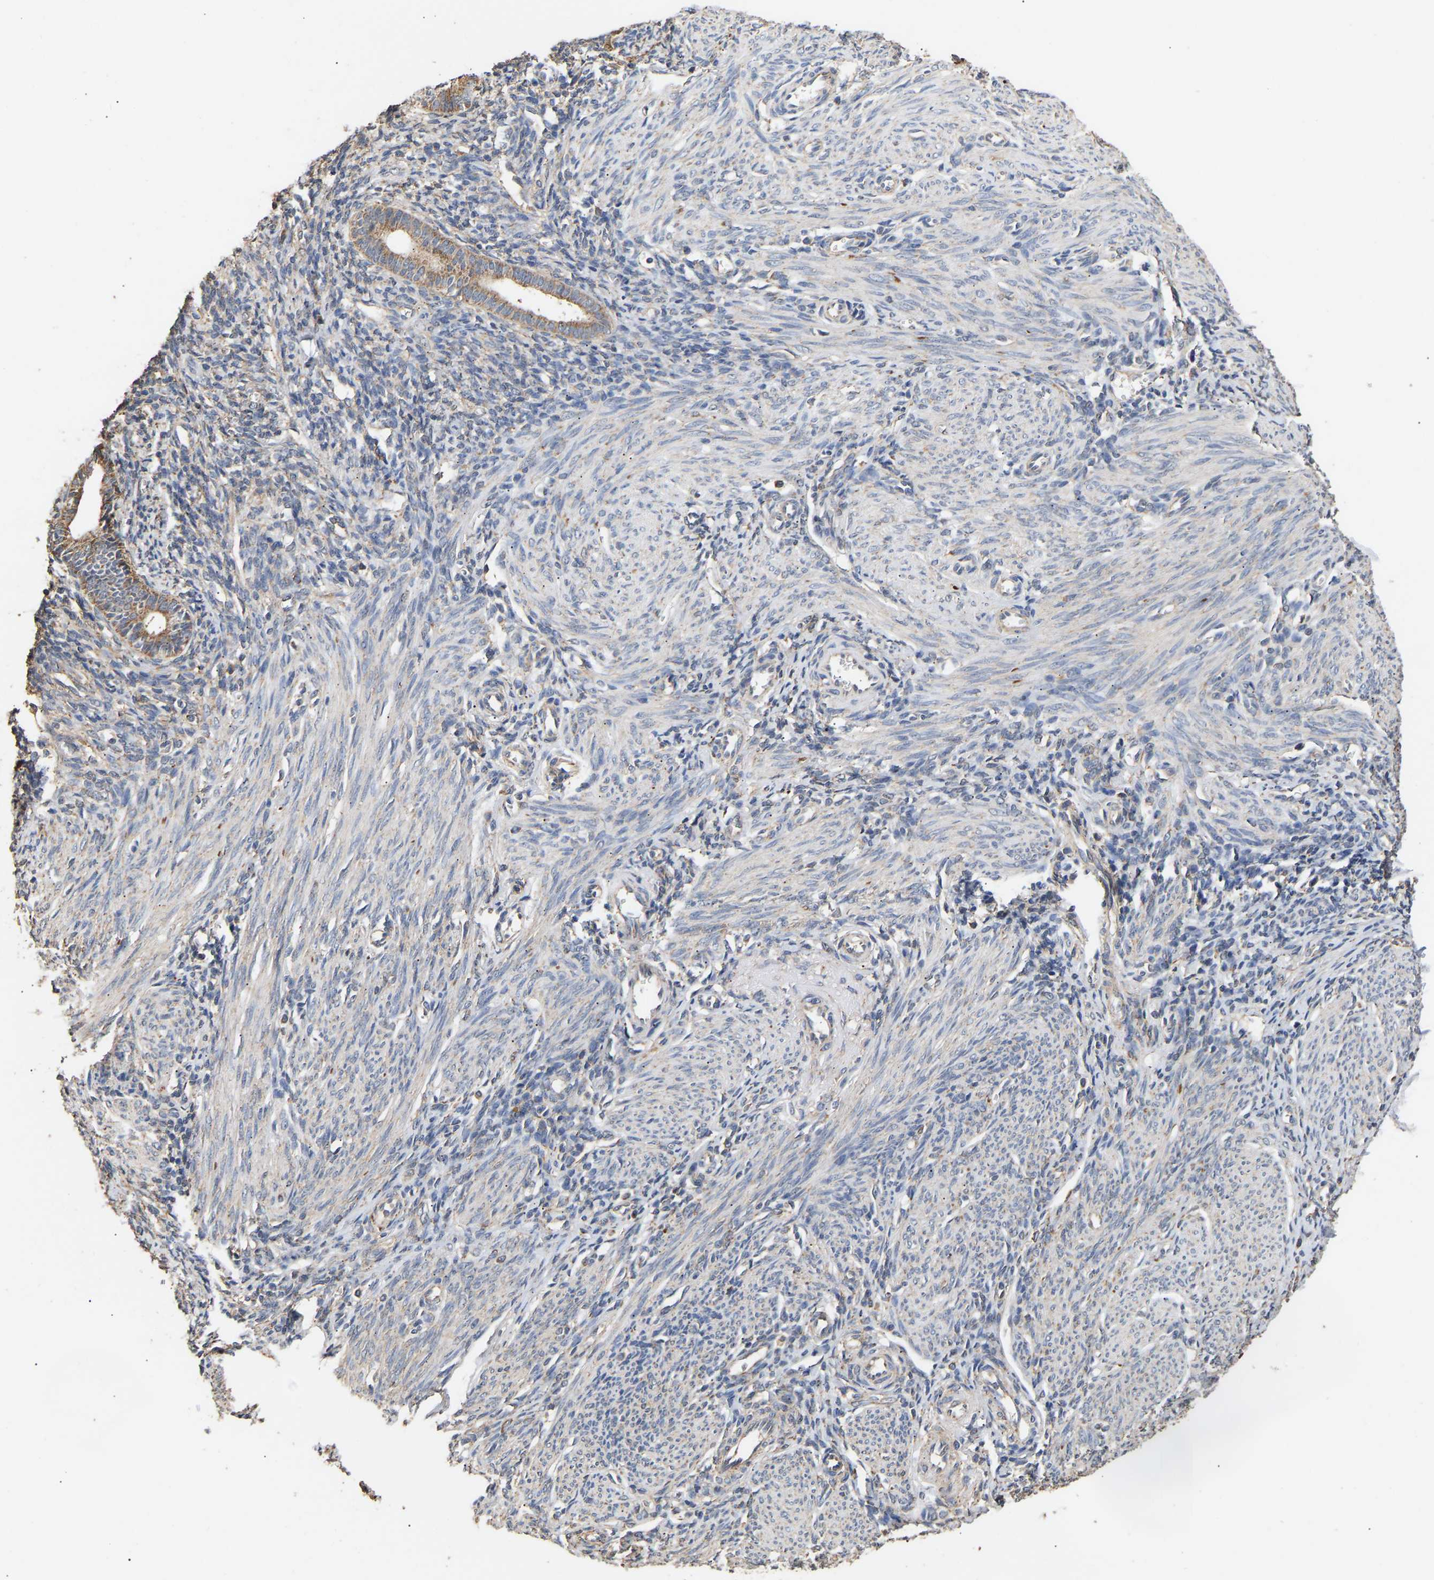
{"staining": {"intensity": "weak", "quantity": "25%-75%", "location": "cytoplasmic/membranous"}, "tissue": "endometrium", "cell_type": "Cells in endometrial stroma", "image_type": "normal", "snomed": [{"axis": "morphology", "description": "Normal tissue, NOS"}, {"axis": "morphology", "description": "Adenocarcinoma, NOS"}, {"axis": "topography", "description": "Endometrium"}], "caption": "Human endometrium stained for a protein (brown) demonstrates weak cytoplasmic/membranous positive expression in approximately 25%-75% of cells in endometrial stroma.", "gene": "ZNF26", "patient": {"sex": "female", "age": 57}}